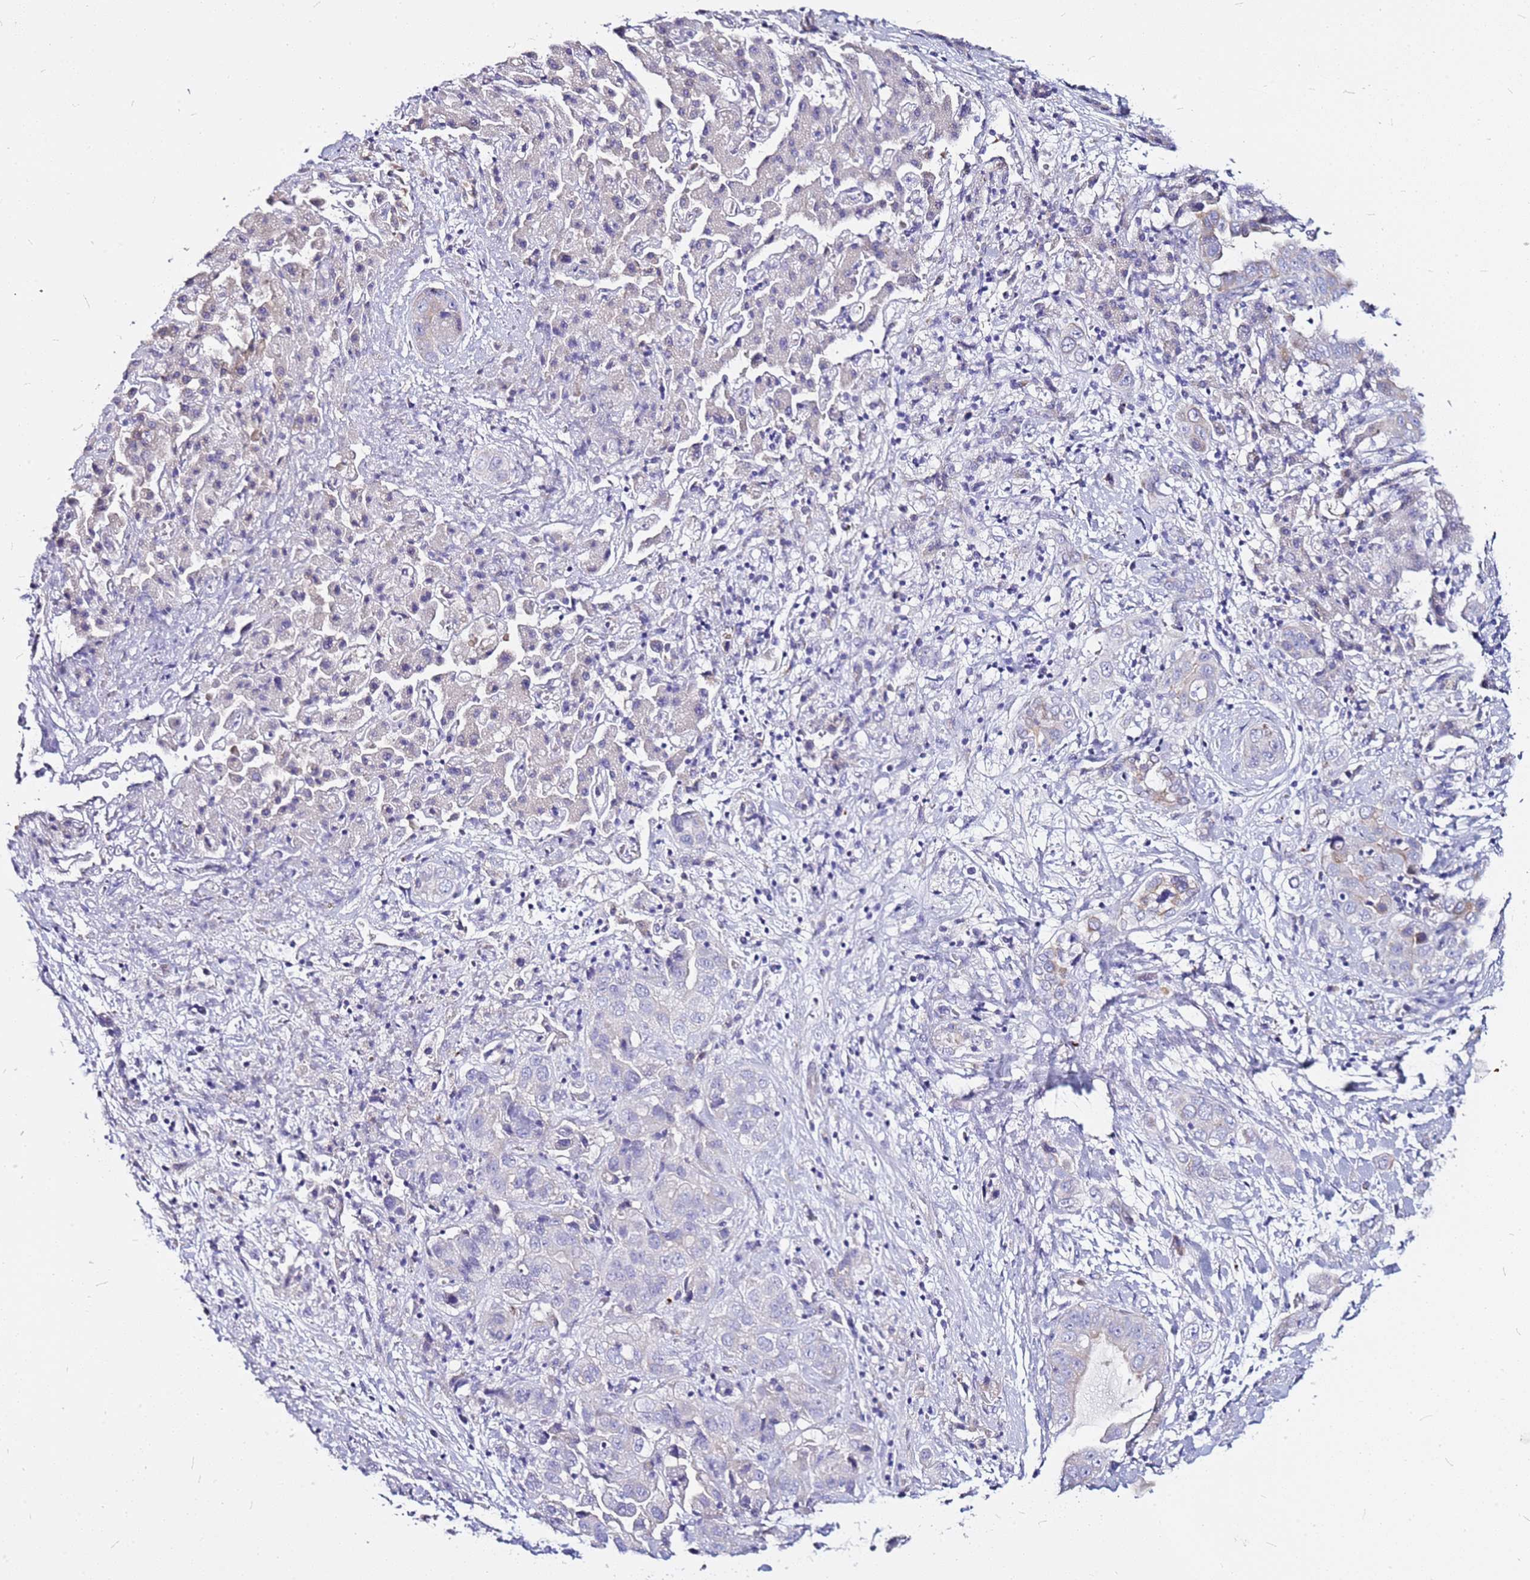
{"staining": {"intensity": "negative", "quantity": "none", "location": "none"}, "tissue": "liver cancer", "cell_type": "Tumor cells", "image_type": "cancer", "snomed": [{"axis": "morphology", "description": "Cholangiocarcinoma"}, {"axis": "topography", "description": "Liver"}], "caption": "IHC image of neoplastic tissue: cholangiocarcinoma (liver) stained with DAB shows no significant protein staining in tumor cells.", "gene": "CASD1", "patient": {"sex": "female", "age": 52}}